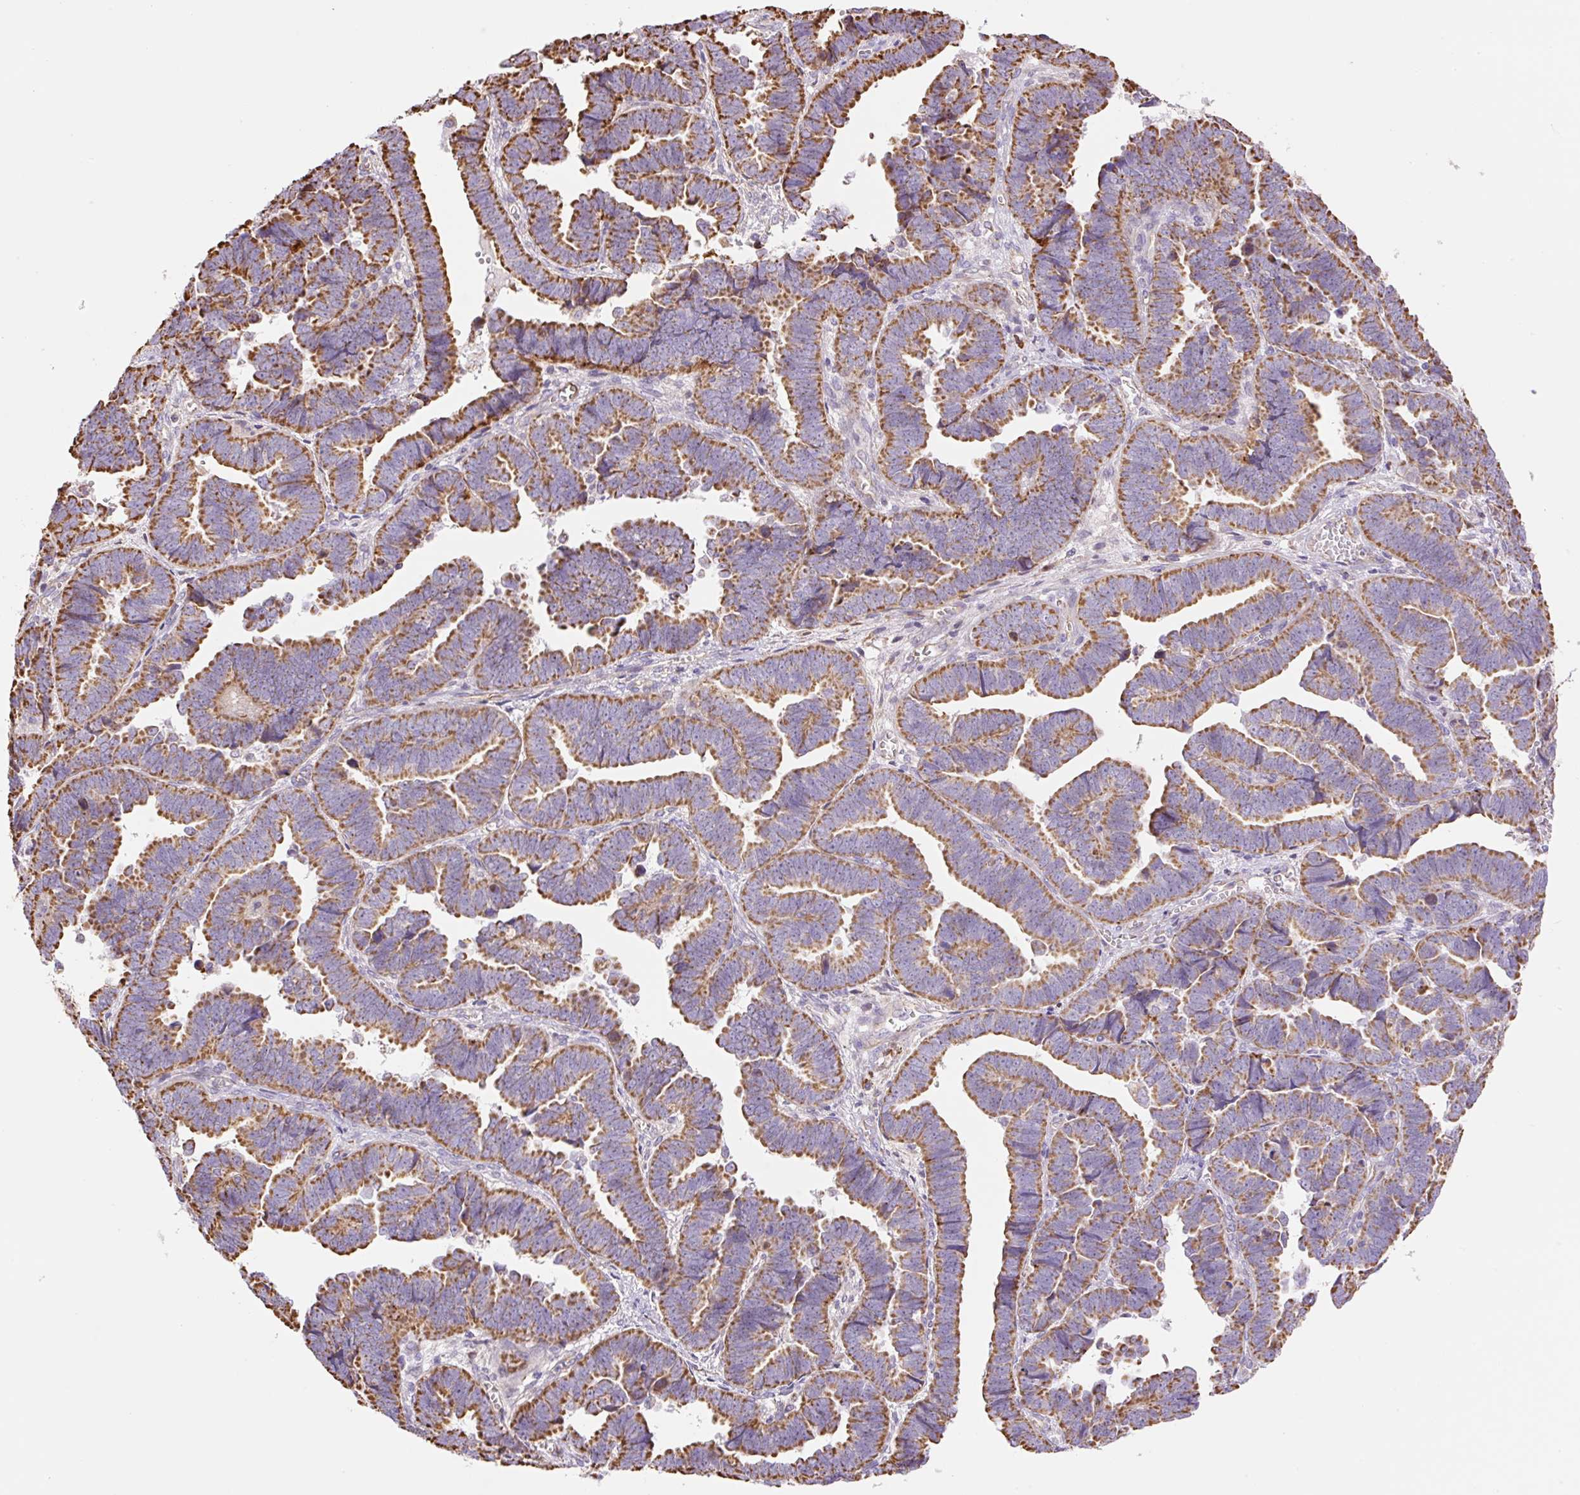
{"staining": {"intensity": "moderate", "quantity": ">75%", "location": "cytoplasmic/membranous"}, "tissue": "endometrial cancer", "cell_type": "Tumor cells", "image_type": "cancer", "snomed": [{"axis": "morphology", "description": "Adenocarcinoma, NOS"}, {"axis": "topography", "description": "Endometrium"}], "caption": "Tumor cells reveal medium levels of moderate cytoplasmic/membranous expression in about >75% of cells in endometrial adenocarcinoma.", "gene": "ESAM", "patient": {"sex": "female", "age": 75}}